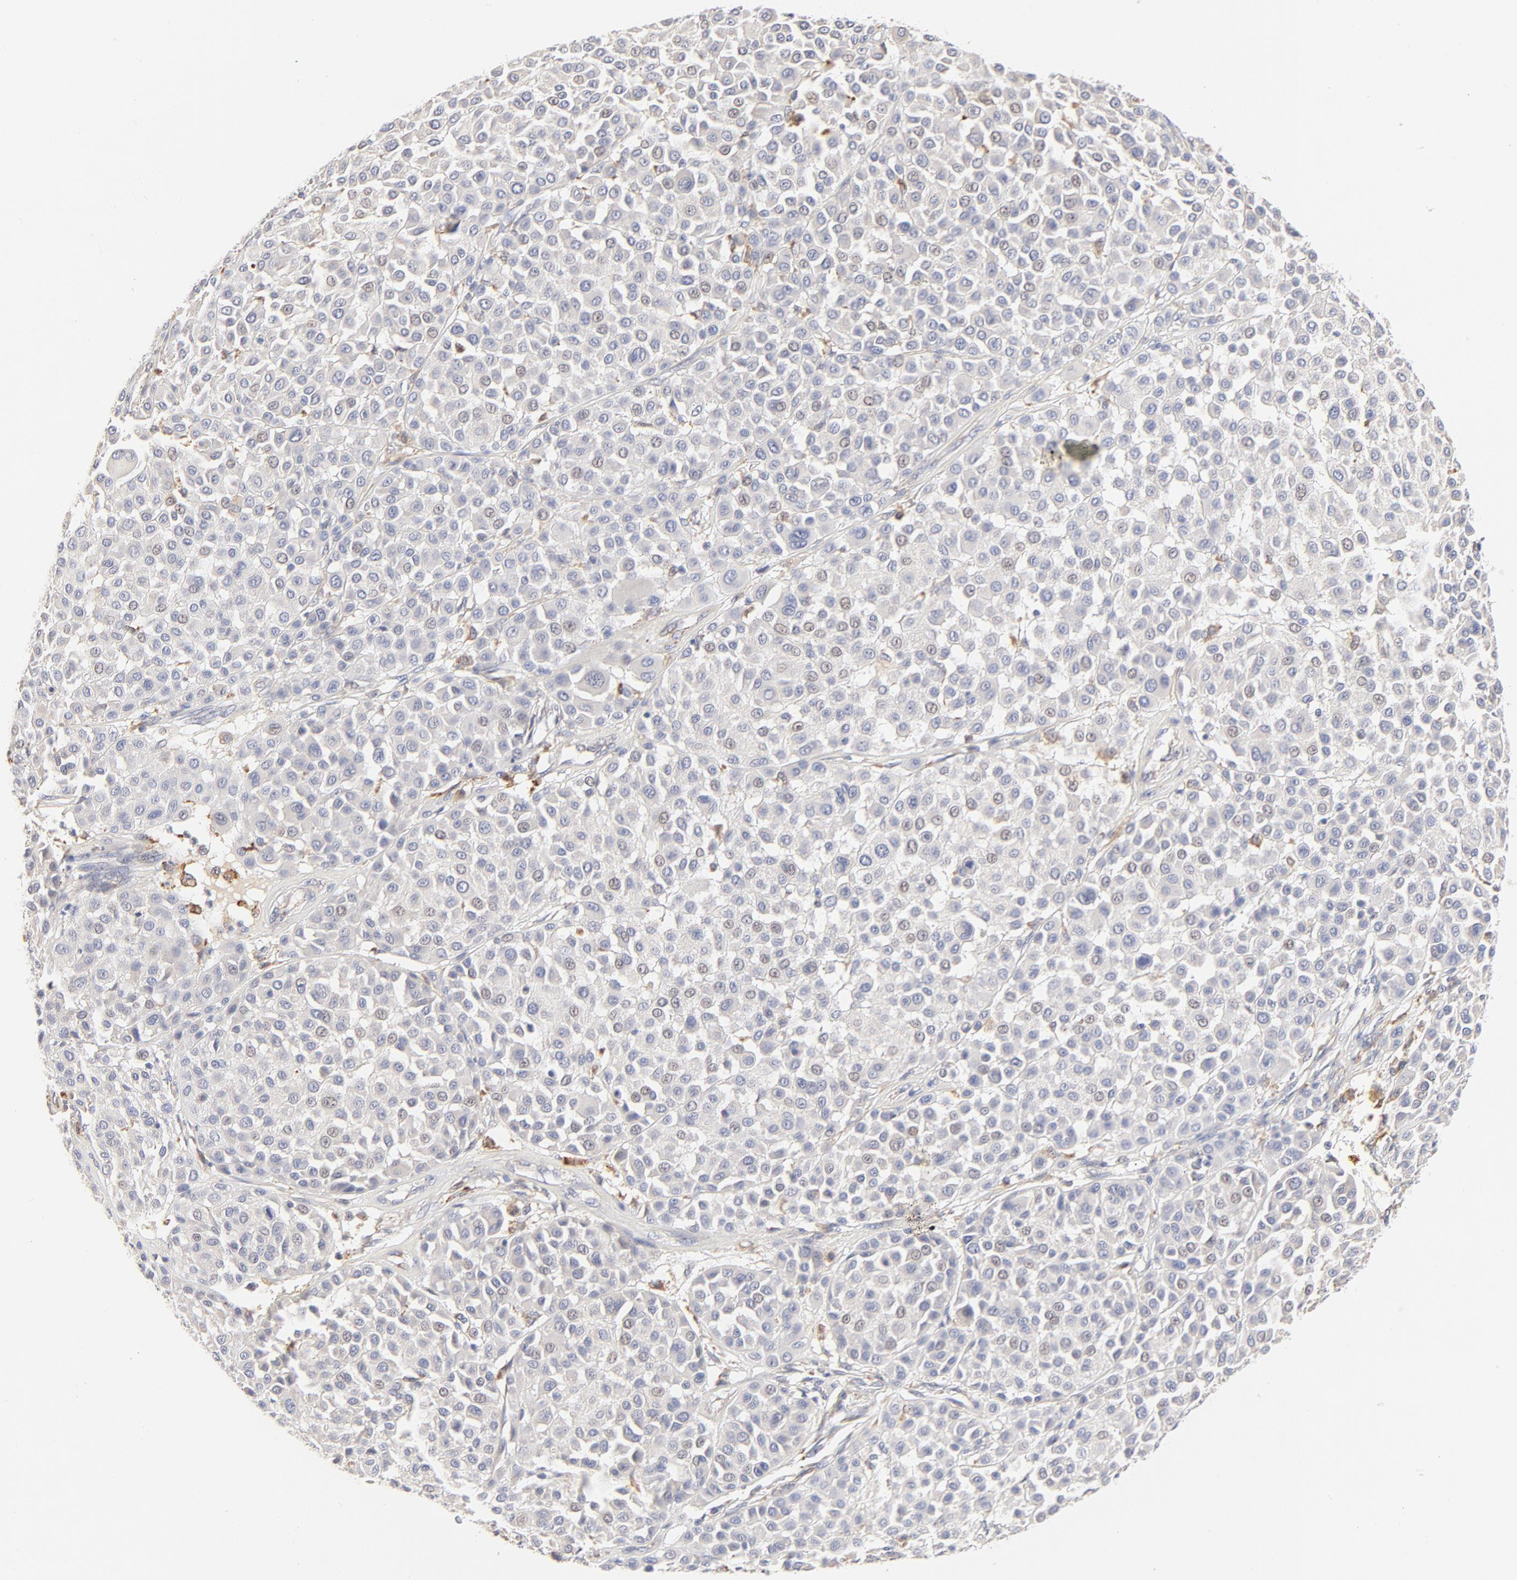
{"staining": {"intensity": "negative", "quantity": "none", "location": "none"}, "tissue": "melanoma", "cell_type": "Tumor cells", "image_type": "cancer", "snomed": [{"axis": "morphology", "description": "Malignant melanoma, Metastatic site"}, {"axis": "topography", "description": "Soft tissue"}], "caption": "Immunohistochemical staining of human melanoma displays no significant expression in tumor cells.", "gene": "MTERF2", "patient": {"sex": "male", "age": 41}}